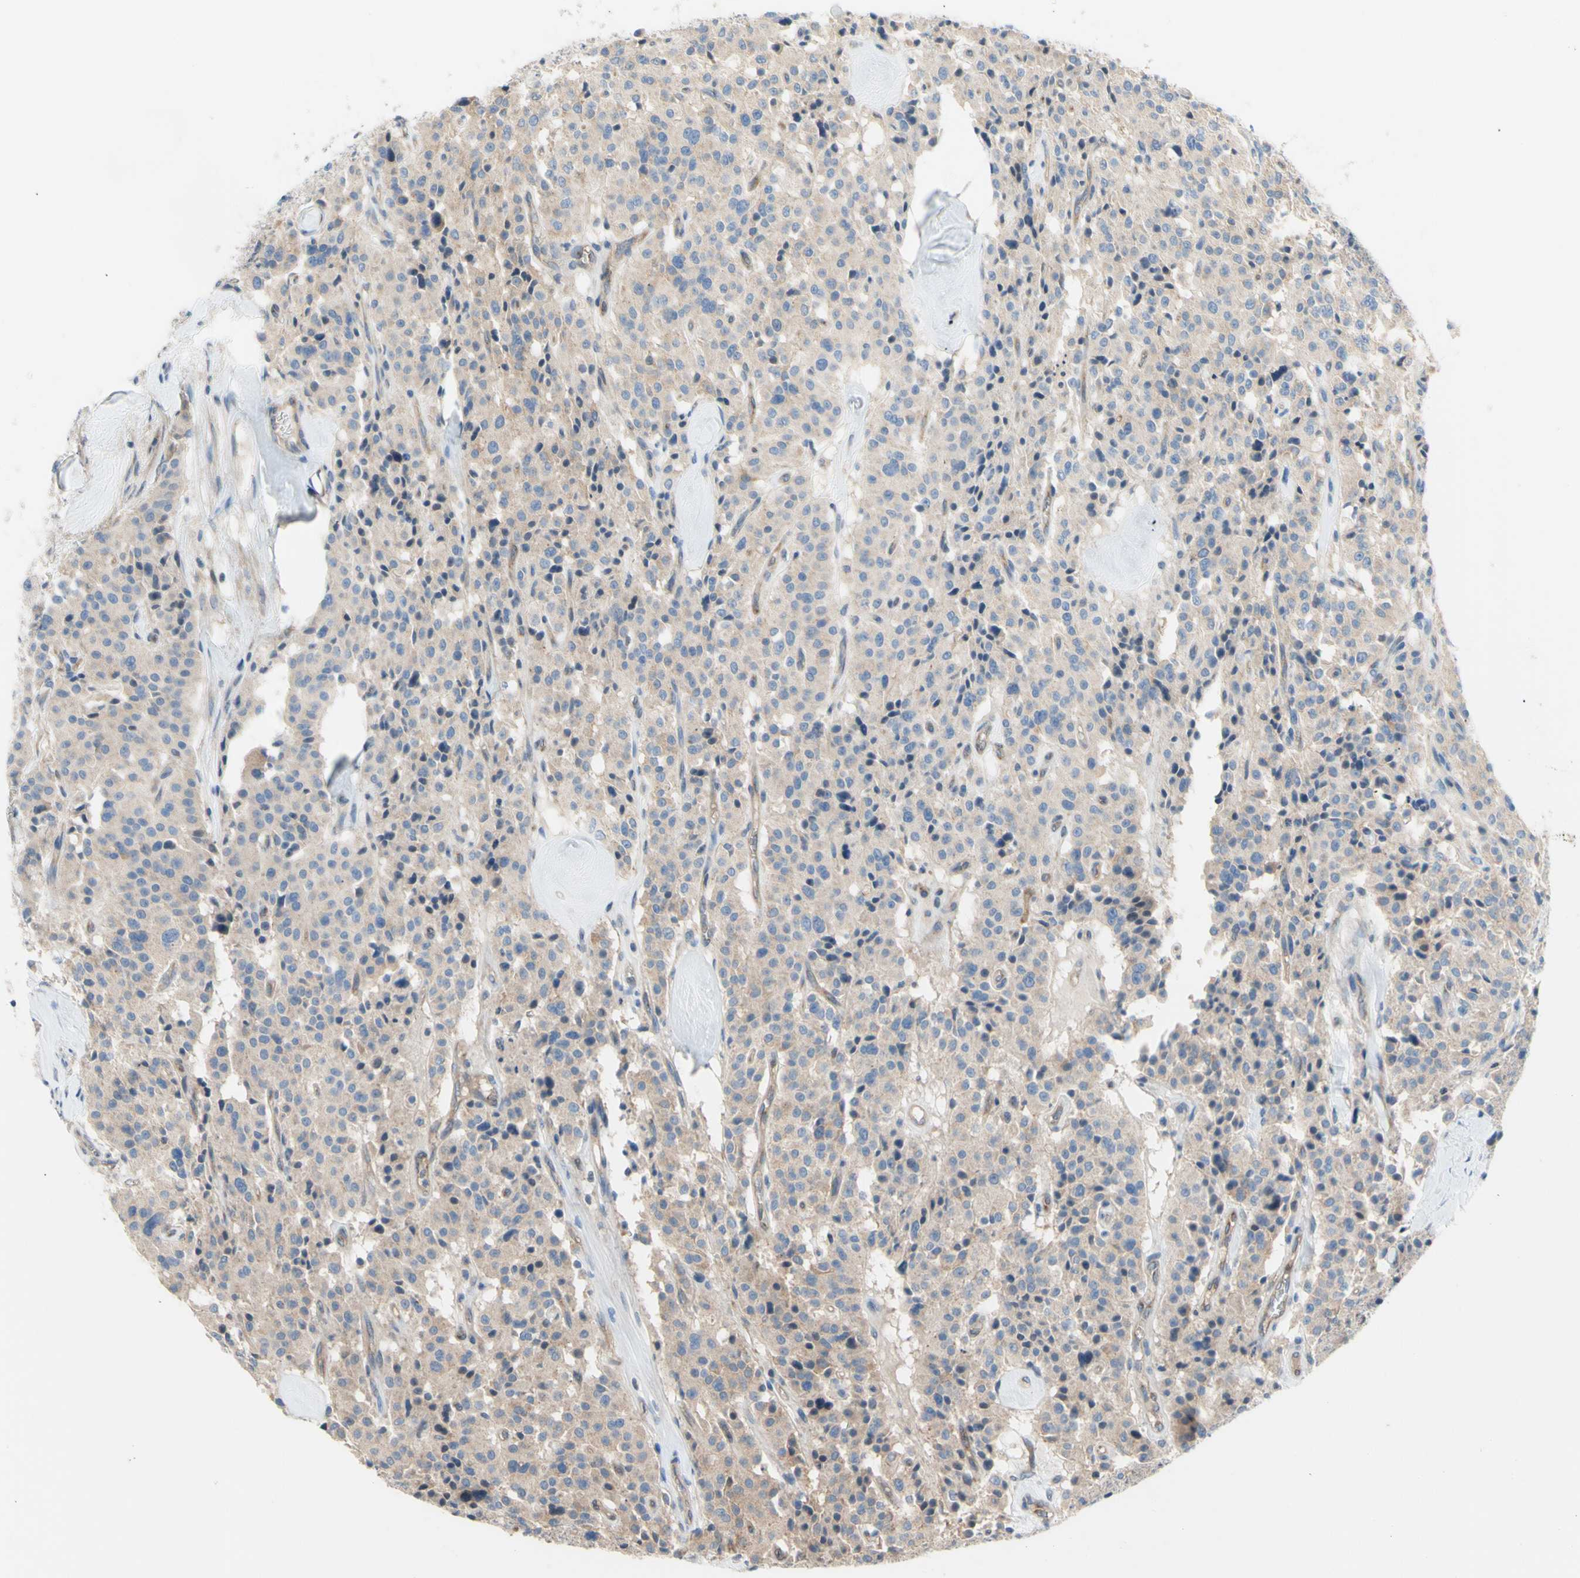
{"staining": {"intensity": "weak", "quantity": ">75%", "location": "cytoplasmic/membranous"}, "tissue": "carcinoid", "cell_type": "Tumor cells", "image_type": "cancer", "snomed": [{"axis": "morphology", "description": "Carcinoid, malignant, NOS"}, {"axis": "topography", "description": "Lung"}], "caption": "Tumor cells reveal low levels of weak cytoplasmic/membranous positivity in approximately >75% of cells in human malignant carcinoid. (IHC, brightfield microscopy, high magnification).", "gene": "DYNLRB1", "patient": {"sex": "male", "age": 30}}